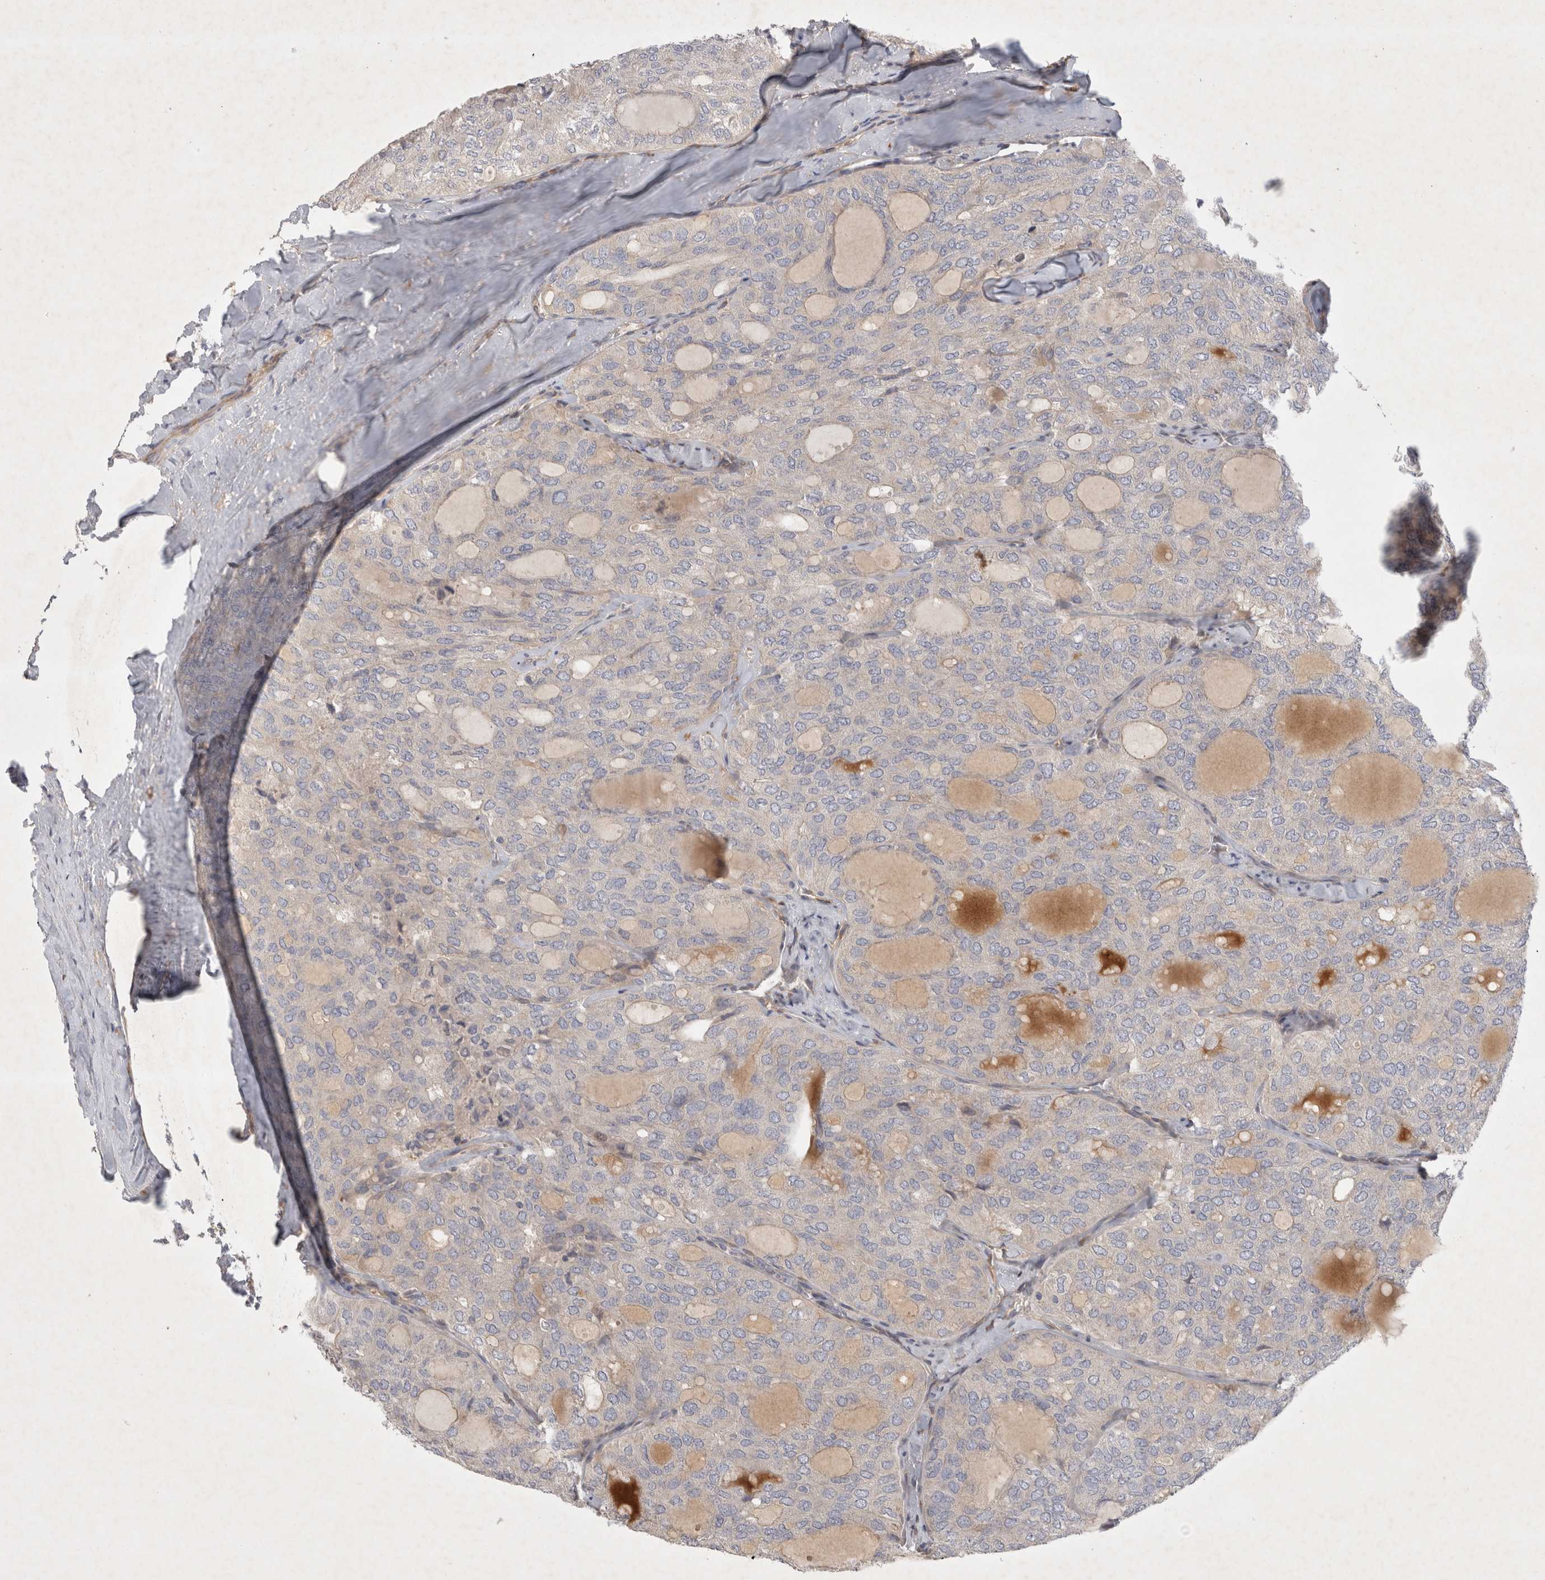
{"staining": {"intensity": "negative", "quantity": "none", "location": "none"}, "tissue": "thyroid cancer", "cell_type": "Tumor cells", "image_type": "cancer", "snomed": [{"axis": "morphology", "description": "Follicular adenoma carcinoma, NOS"}, {"axis": "topography", "description": "Thyroid gland"}], "caption": "Immunohistochemistry of human thyroid cancer demonstrates no positivity in tumor cells. The staining is performed using DAB brown chromogen with nuclei counter-stained in using hematoxylin.", "gene": "BZW2", "patient": {"sex": "male", "age": 75}}